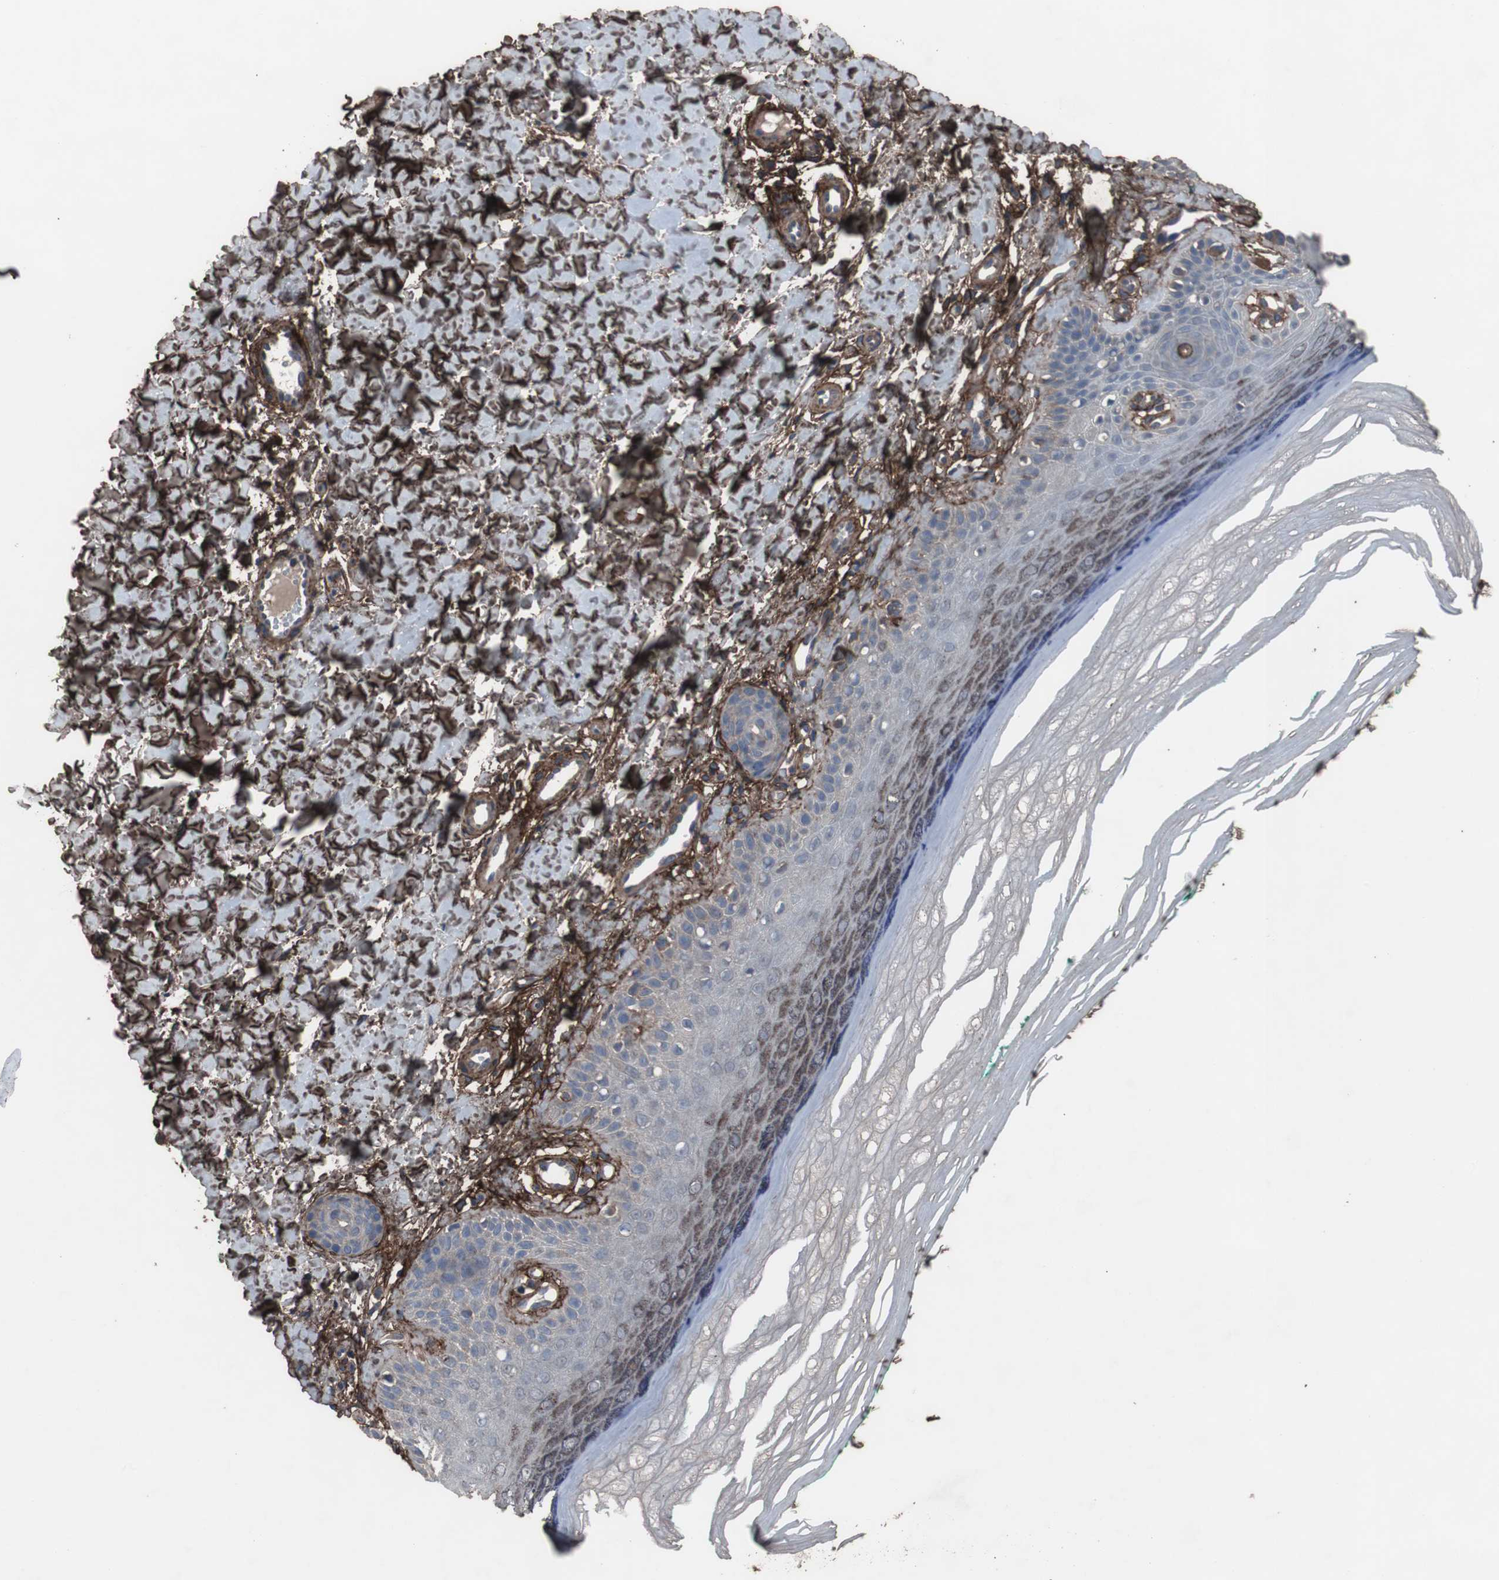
{"staining": {"intensity": "strong", "quantity": ">75%", "location": "cytoplasmic/membranous"}, "tissue": "skin", "cell_type": "Fibroblasts", "image_type": "normal", "snomed": [{"axis": "morphology", "description": "Normal tissue, NOS"}, {"axis": "topography", "description": "Skin"}], "caption": "Skin stained with DAB (3,3'-diaminobenzidine) immunohistochemistry shows high levels of strong cytoplasmic/membranous staining in approximately >75% of fibroblasts. (IHC, brightfield microscopy, high magnification).", "gene": "COL6A2", "patient": {"sex": "male", "age": 26}}